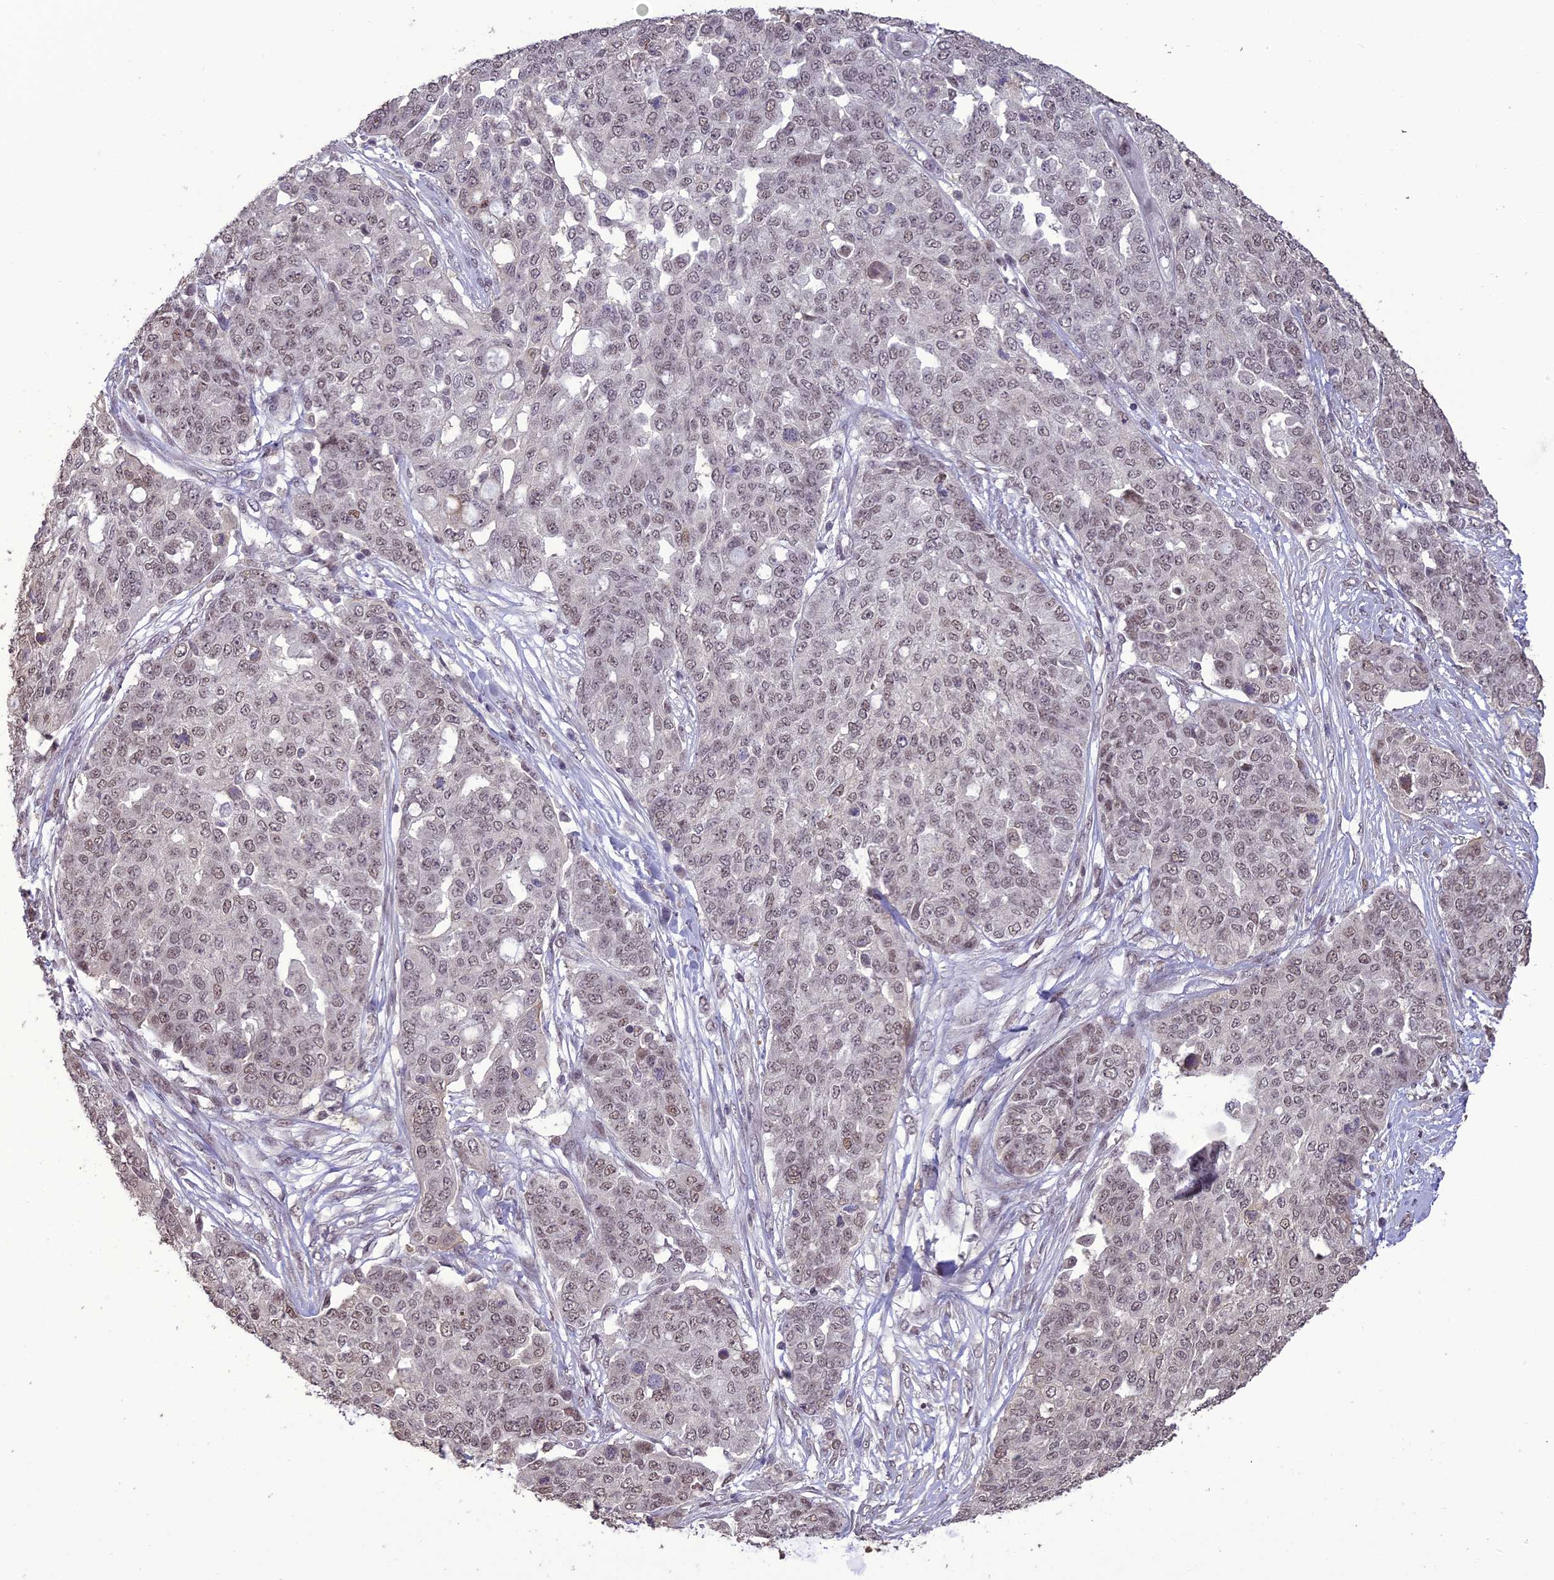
{"staining": {"intensity": "weak", "quantity": "25%-75%", "location": "nuclear"}, "tissue": "ovarian cancer", "cell_type": "Tumor cells", "image_type": "cancer", "snomed": [{"axis": "morphology", "description": "Cystadenocarcinoma, serous, NOS"}, {"axis": "topography", "description": "Soft tissue"}, {"axis": "topography", "description": "Ovary"}], "caption": "IHC histopathology image of neoplastic tissue: human ovarian cancer (serous cystadenocarcinoma) stained using immunohistochemistry (IHC) displays low levels of weak protein expression localized specifically in the nuclear of tumor cells, appearing as a nuclear brown color.", "gene": "TIGD7", "patient": {"sex": "female", "age": 57}}